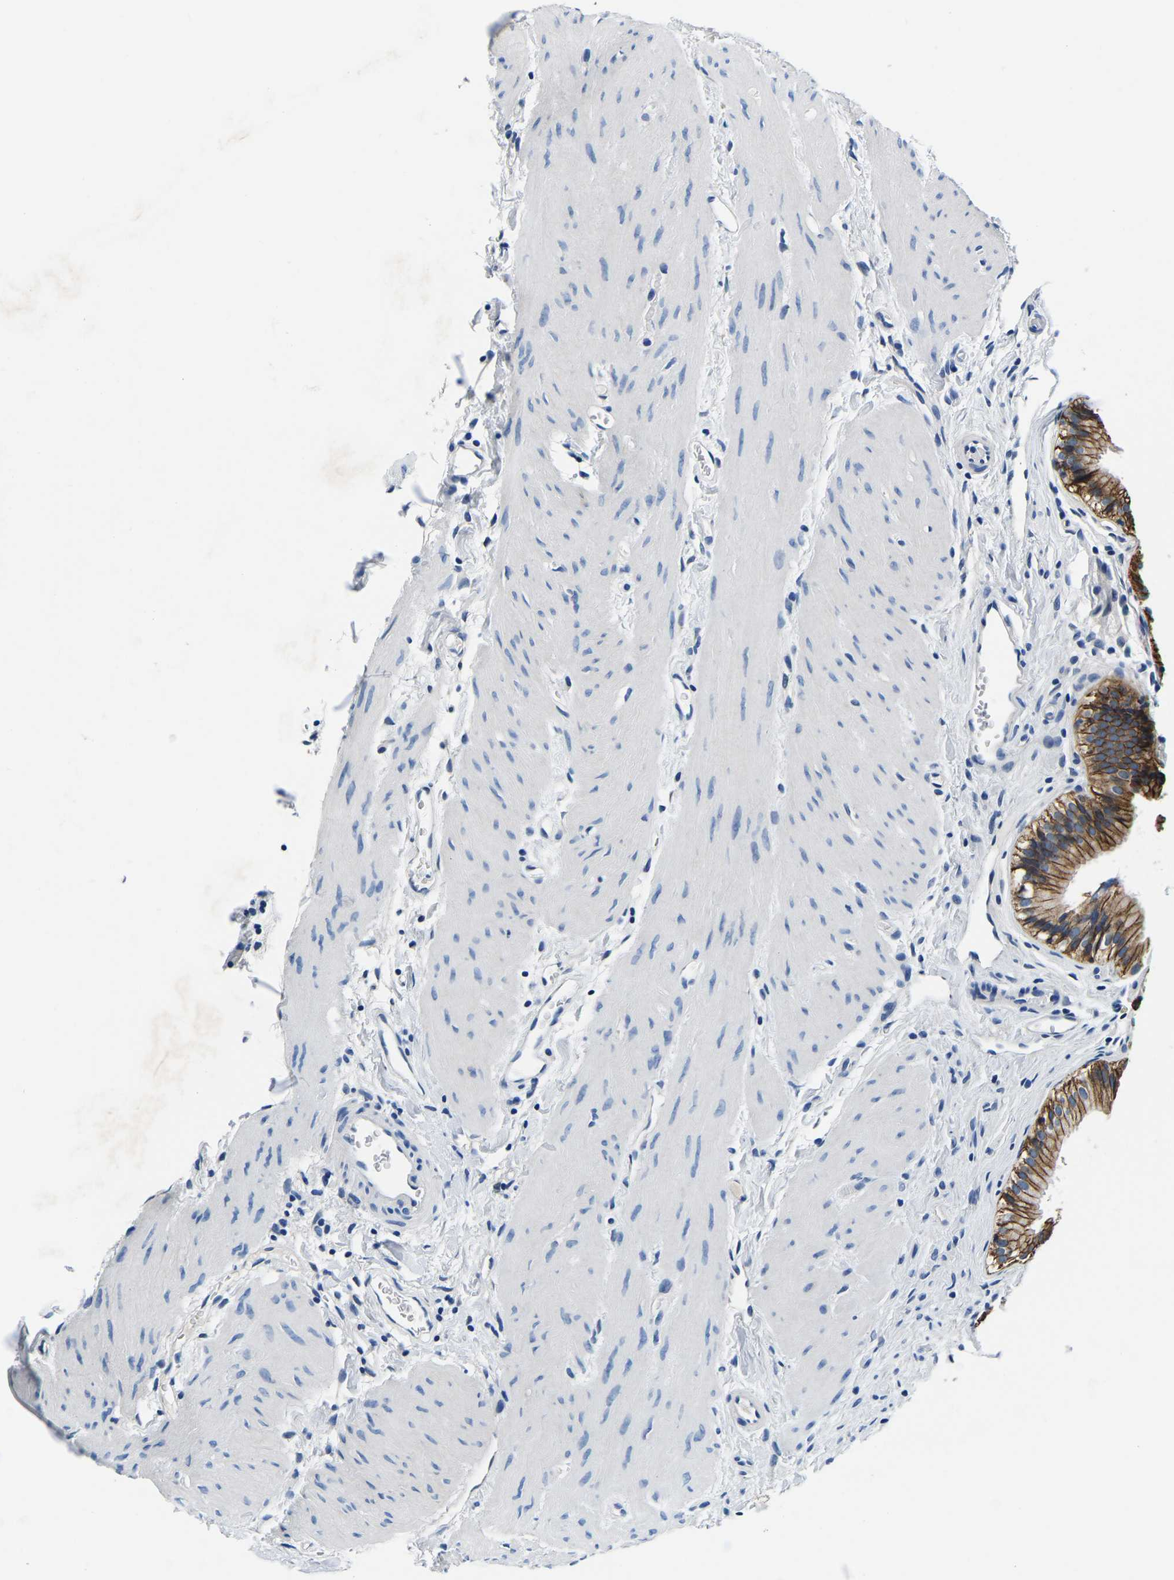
{"staining": {"intensity": "moderate", "quantity": ">75%", "location": "cytoplasmic/membranous"}, "tissue": "gallbladder", "cell_type": "Glandular cells", "image_type": "normal", "snomed": [{"axis": "morphology", "description": "Normal tissue, NOS"}, {"axis": "topography", "description": "Gallbladder"}], "caption": "Gallbladder was stained to show a protein in brown. There is medium levels of moderate cytoplasmic/membranous staining in about >75% of glandular cells.", "gene": "ACO1", "patient": {"sex": "female", "age": 26}}